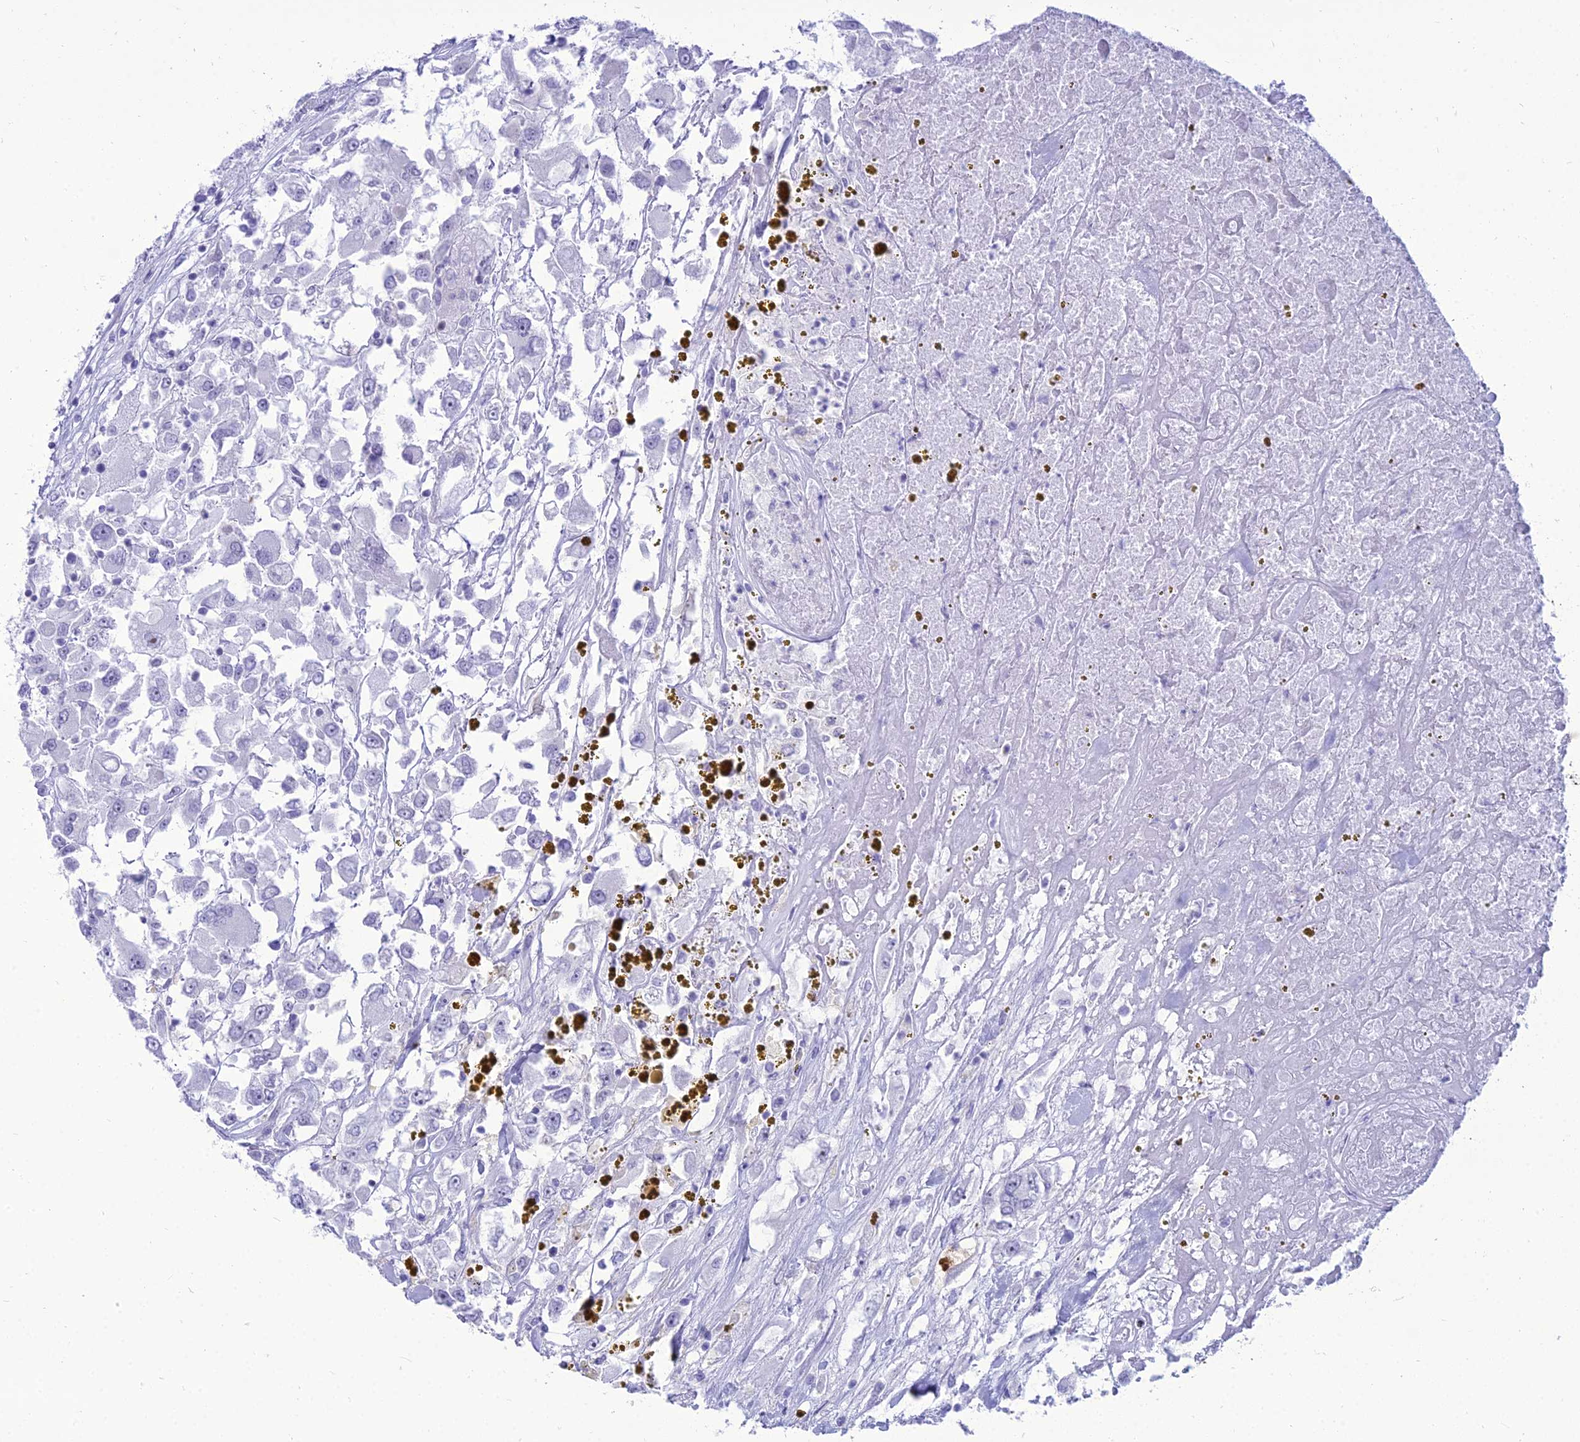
{"staining": {"intensity": "negative", "quantity": "none", "location": "none"}, "tissue": "renal cancer", "cell_type": "Tumor cells", "image_type": "cancer", "snomed": [{"axis": "morphology", "description": "Adenocarcinoma, NOS"}, {"axis": "topography", "description": "Kidney"}], "caption": "Renal cancer was stained to show a protein in brown. There is no significant expression in tumor cells.", "gene": "DHX40", "patient": {"sex": "female", "age": 52}}